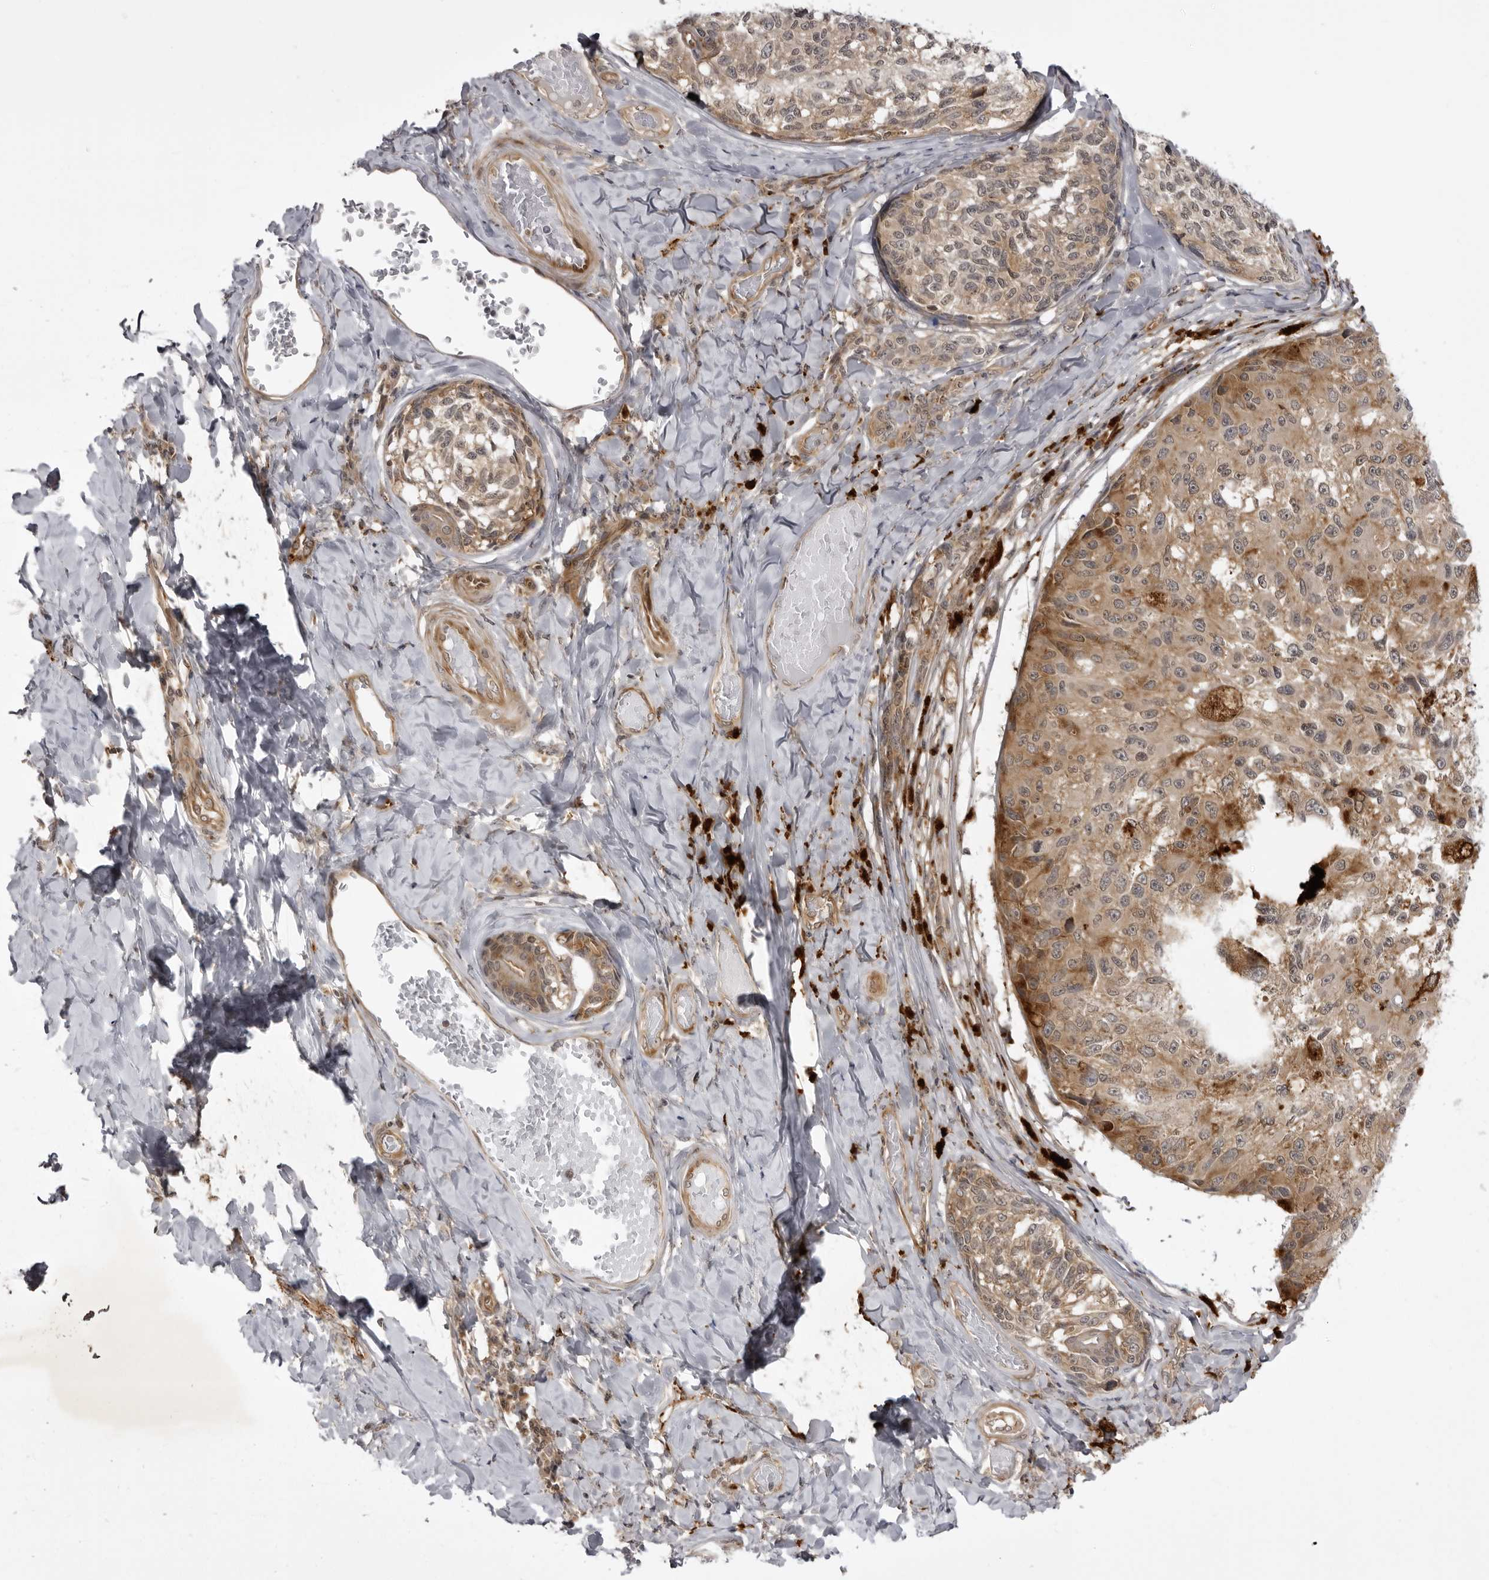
{"staining": {"intensity": "moderate", "quantity": ">75%", "location": "cytoplasmic/membranous"}, "tissue": "melanoma", "cell_type": "Tumor cells", "image_type": "cancer", "snomed": [{"axis": "morphology", "description": "Malignant melanoma, NOS"}, {"axis": "topography", "description": "Skin"}], "caption": "This micrograph exhibits melanoma stained with IHC to label a protein in brown. The cytoplasmic/membranous of tumor cells show moderate positivity for the protein. Nuclei are counter-stained blue.", "gene": "USP43", "patient": {"sex": "female", "age": 73}}